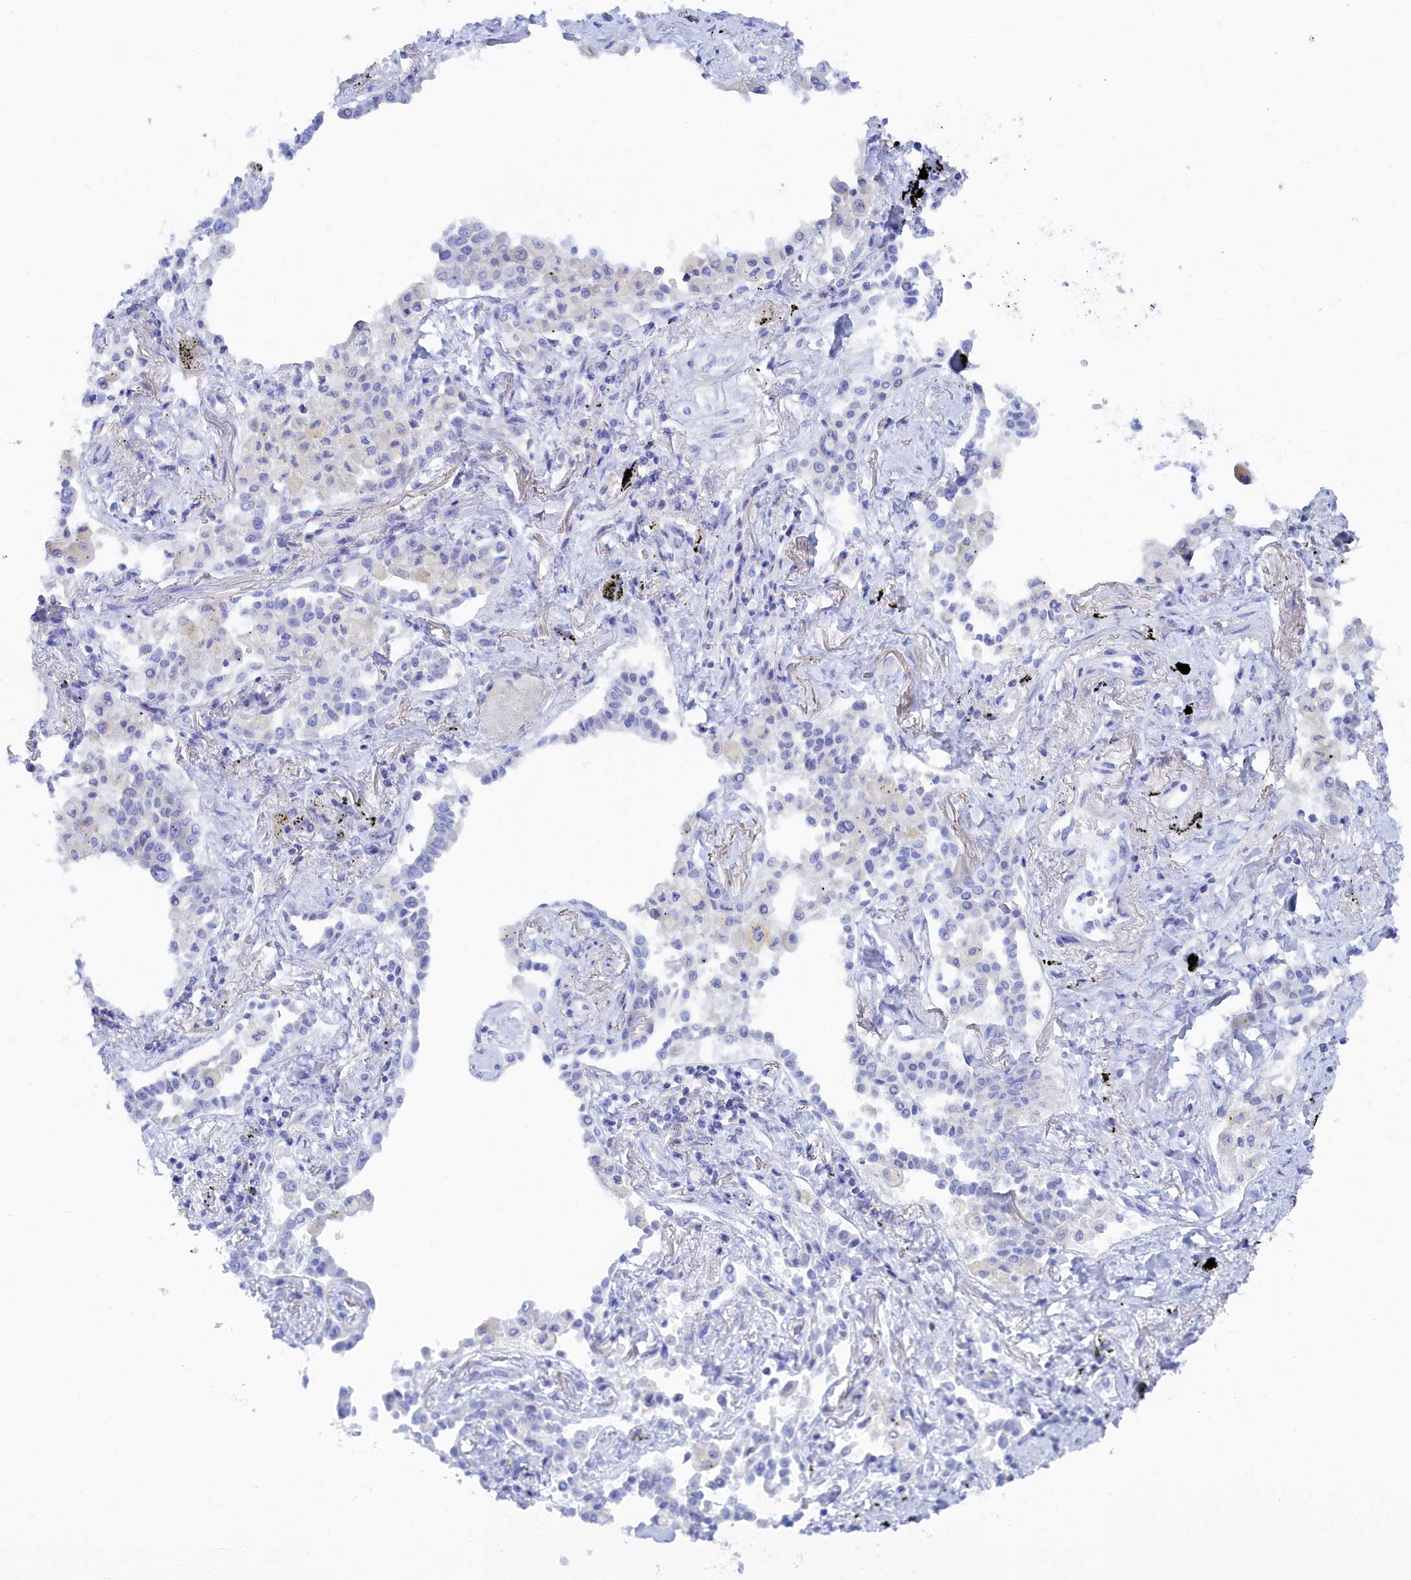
{"staining": {"intensity": "negative", "quantity": "none", "location": "none"}, "tissue": "lung cancer", "cell_type": "Tumor cells", "image_type": "cancer", "snomed": [{"axis": "morphology", "description": "Adenocarcinoma, NOS"}, {"axis": "topography", "description": "Lung"}], "caption": "This is an IHC photomicrograph of human lung cancer (adenocarcinoma). There is no positivity in tumor cells.", "gene": "TRIM10", "patient": {"sex": "male", "age": 67}}